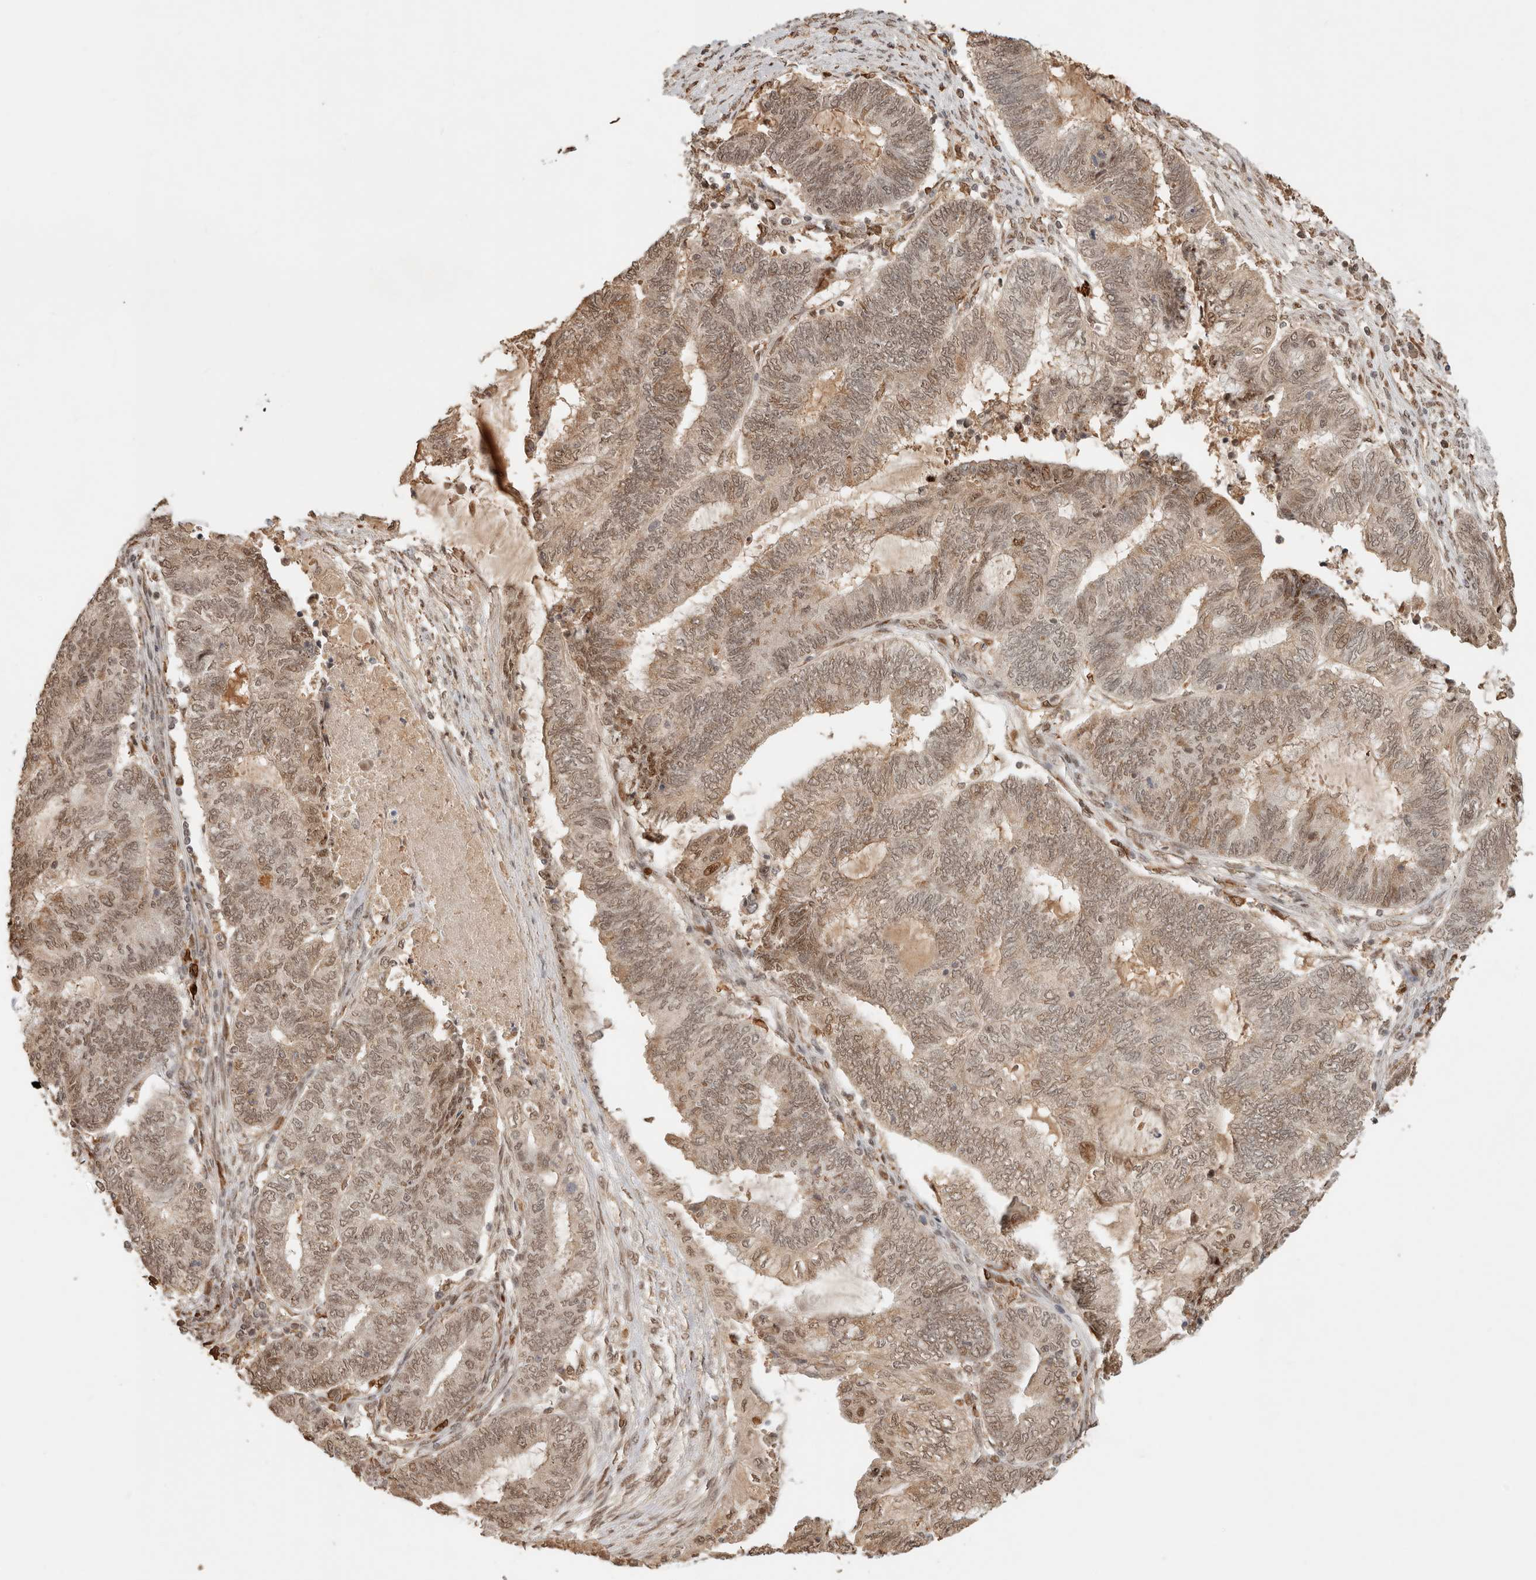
{"staining": {"intensity": "moderate", "quantity": ">75%", "location": "nuclear"}, "tissue": "endometrial cancer", "cell_type": "Tumor cells", "image_type": "cancer", "snomed": [{"axis": "morphology", "description": "Adenocarcinoma, NOS"}, {"axis": "topography", "description": "Uterus"}, {"axis": "topography", "description": "Endometrium"}], "caption": "High-magnification brightfield microscopy of endometrial cancer (adenocarcinoma) stained with DAB (3,3'-diaminobenzidine) (brown) and counterstained with hematoxylin (blue). tumor cells exhibit moderate nuclear staining is seen in approximately>75% of cells. The protein of interest is stained brown, and the nuclei are stained in blue (DAB (3,3'-diaminobenzidine) IHC with brightfield microscopy, high magnification).", "gene": "NPAS2", "patient": {"sex": "female", "age": 70}}